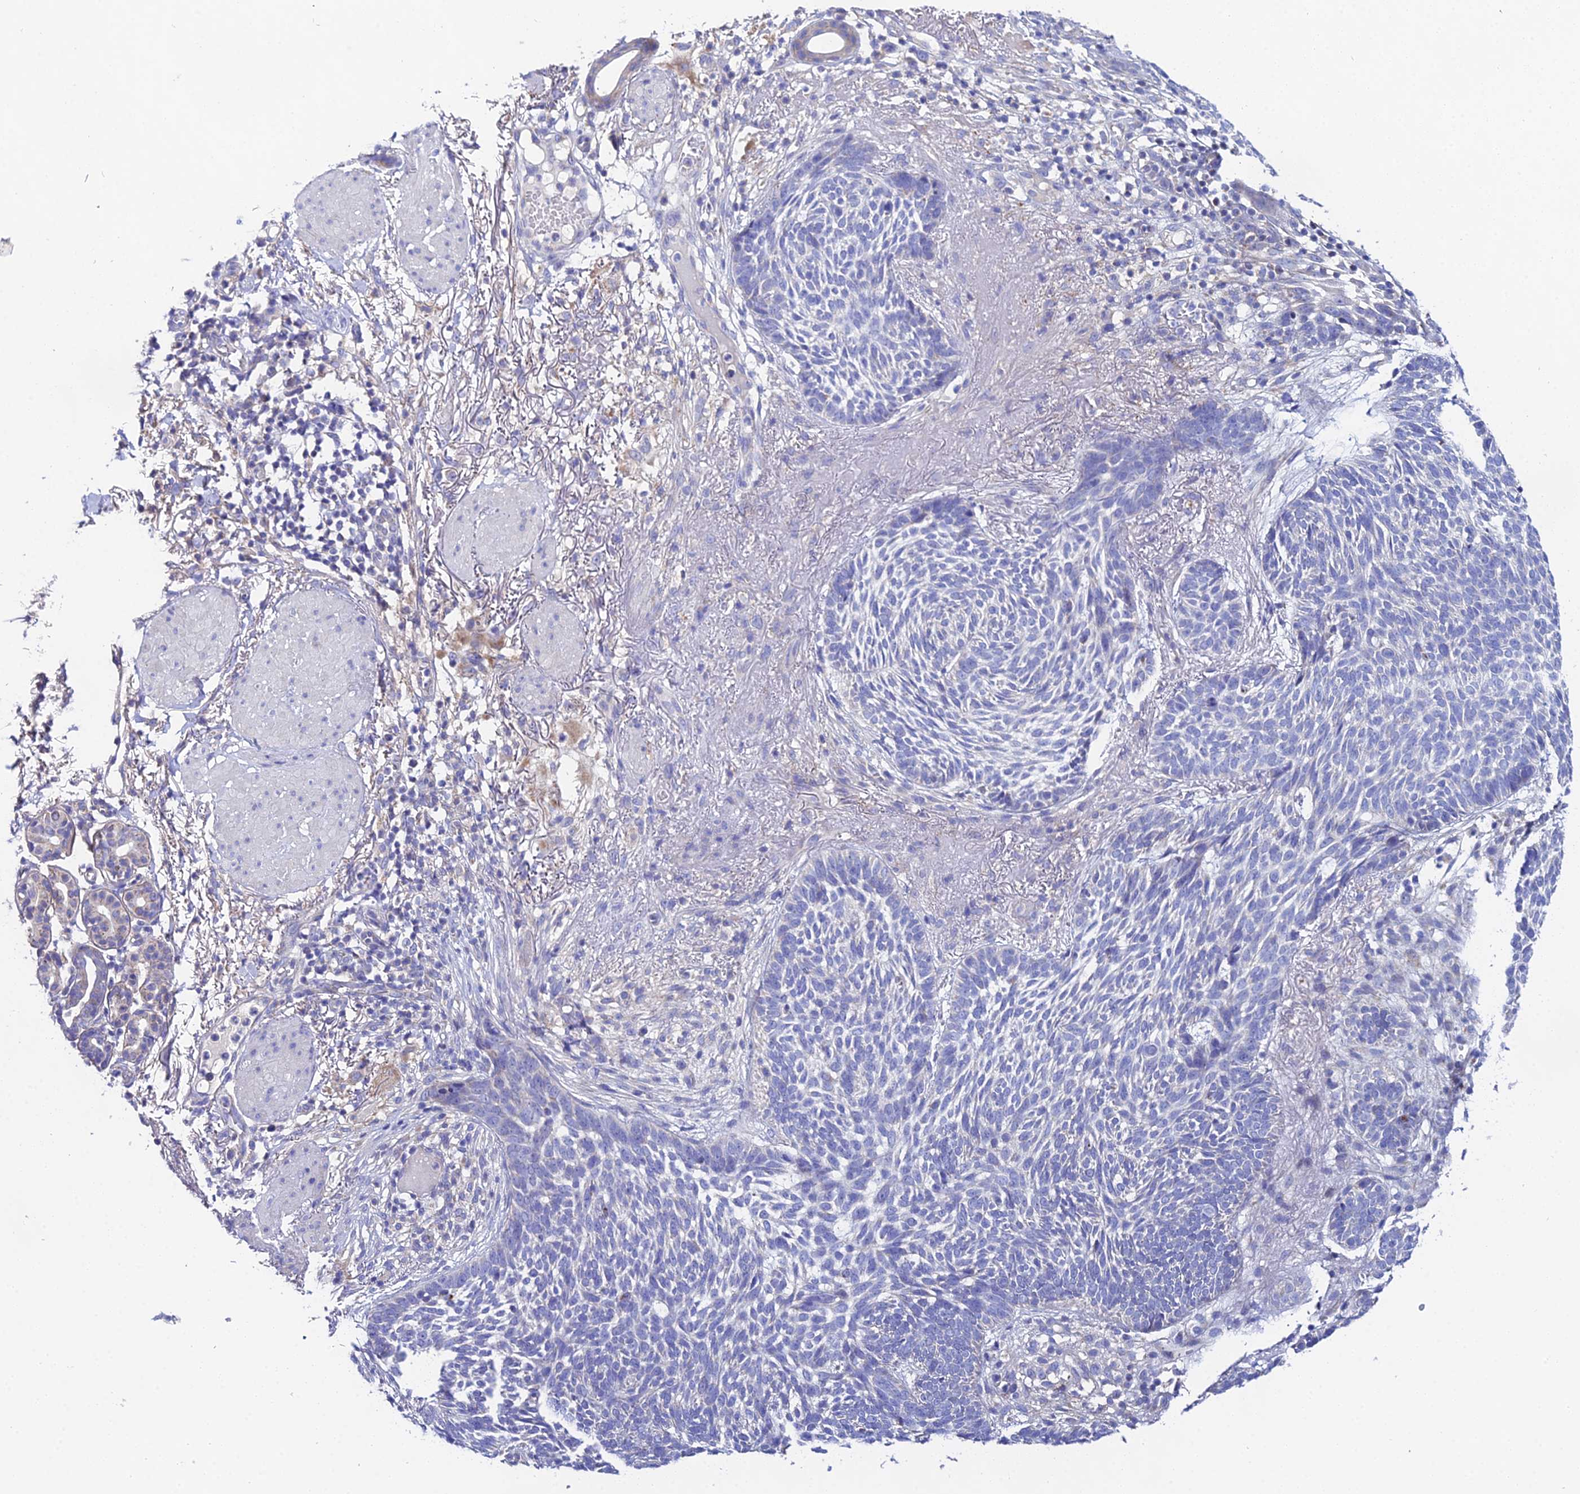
{"staining": {"intensity": "negative", "quantity": "none", "location": "none"}, "tissue": "skin cancer", "cell_type": "Tumor cells", "image_type": "cancer", "snomed": [{"axis": "morphology", "description": "Normal tissue, NOS"}, {"axis": "morphology", "description": "Basal cell carcinoma"}, {"axis": "topography", "description": "Skin"}], "caption": "Tumor cells are negative for brown protein staining in skin cancer (basal cell carcinoma).", "gene": "PPP2R2C", "patient": {"sex": "male", "age": 64}}